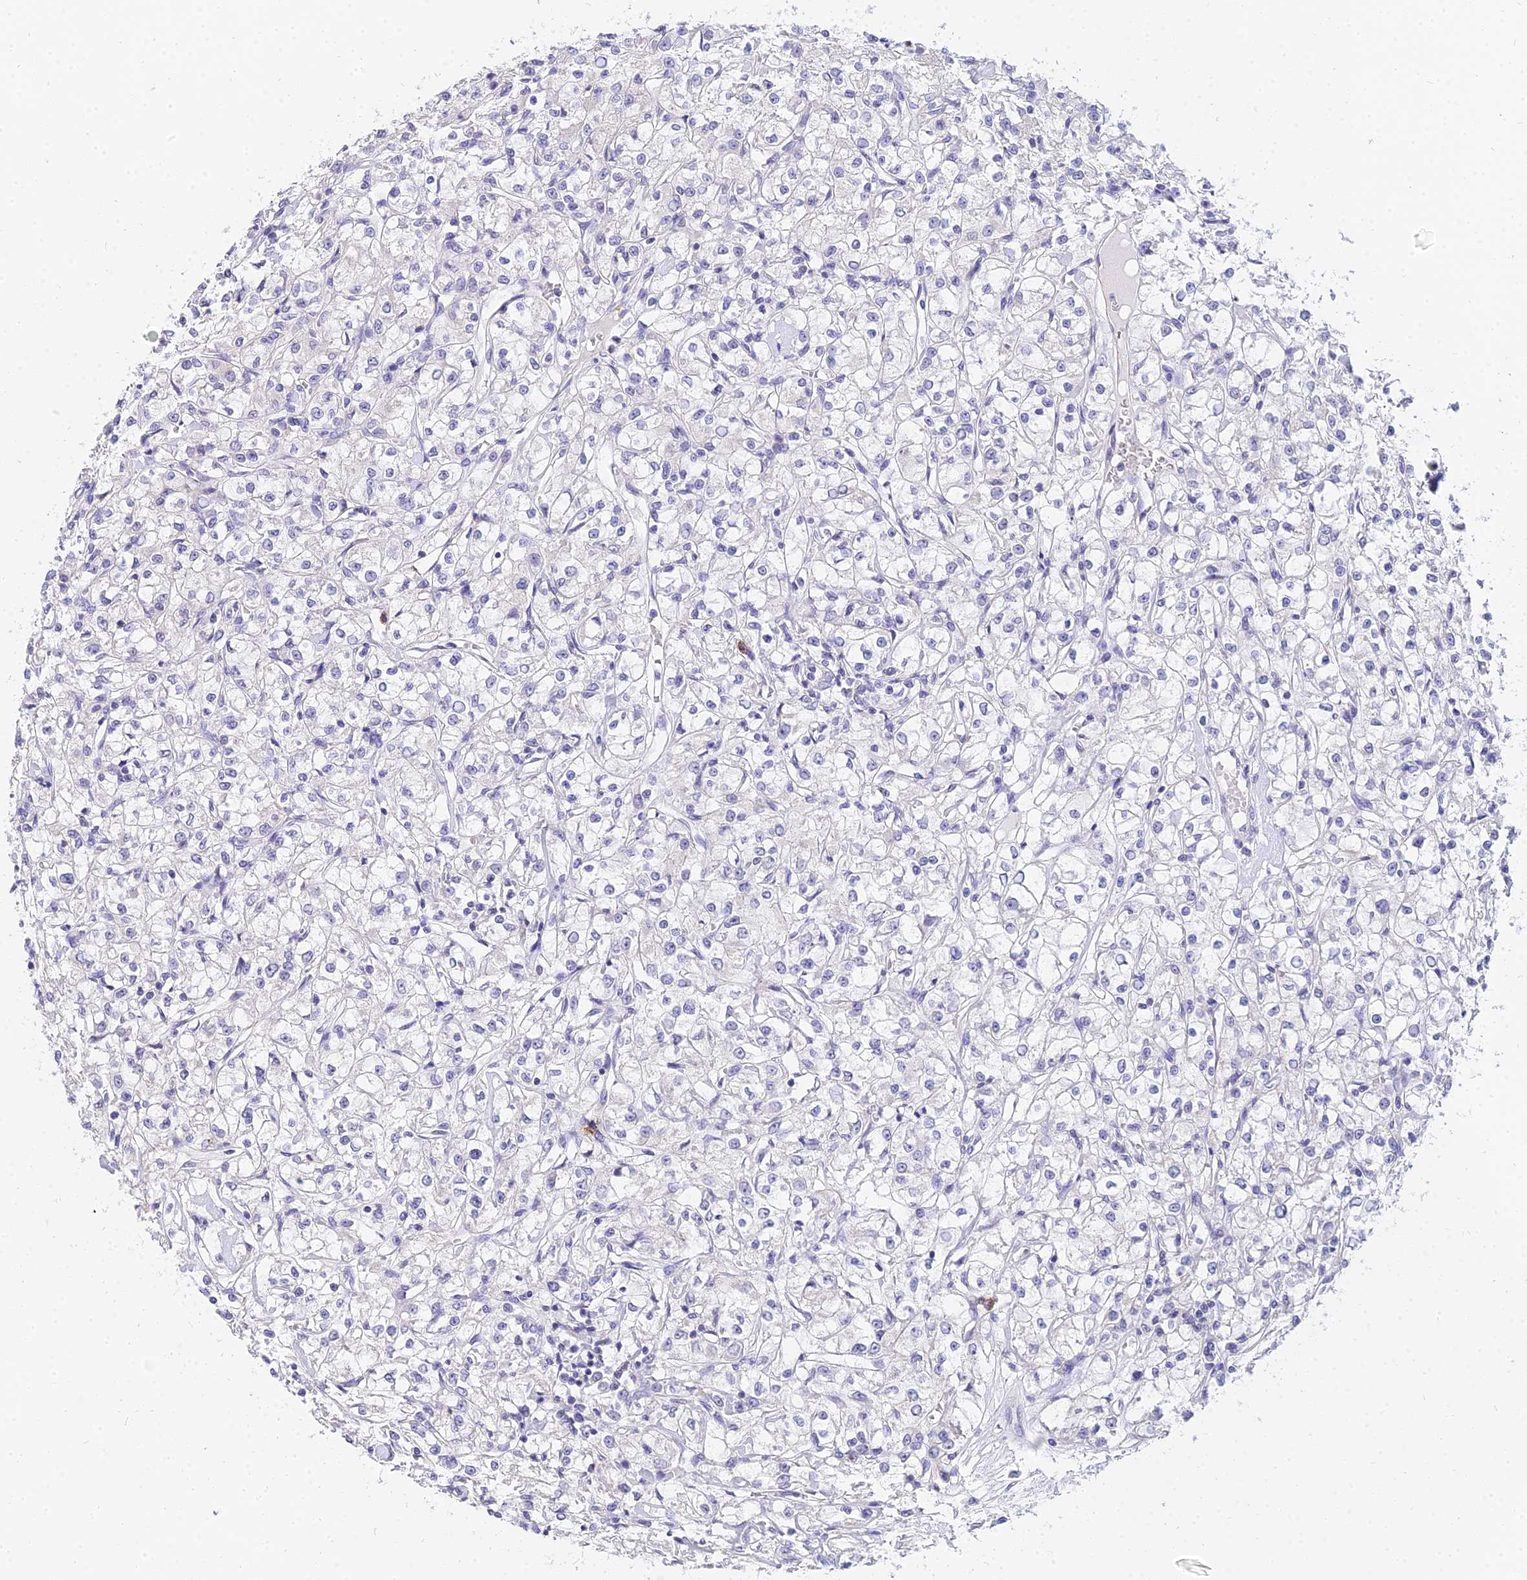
{"staining": {"intensity": "negative", "quantity": "none", "location": "none"}, "tissue": "renal cancer", "cell_type": "Tumor cells", "image_type": "cancer", "snomed": [{"axis": "morphology", "description": "Adenocarcinoma, NOS"}, {"axis": "topography", "description": "Kidney"}], "caption": "Immunohistochemistry (IHC) of renal adenocarcinoma demonstrates no expression in tumor cells.", "gene": "VWC2L", "patient": {"sex": "female", "age": 59}}